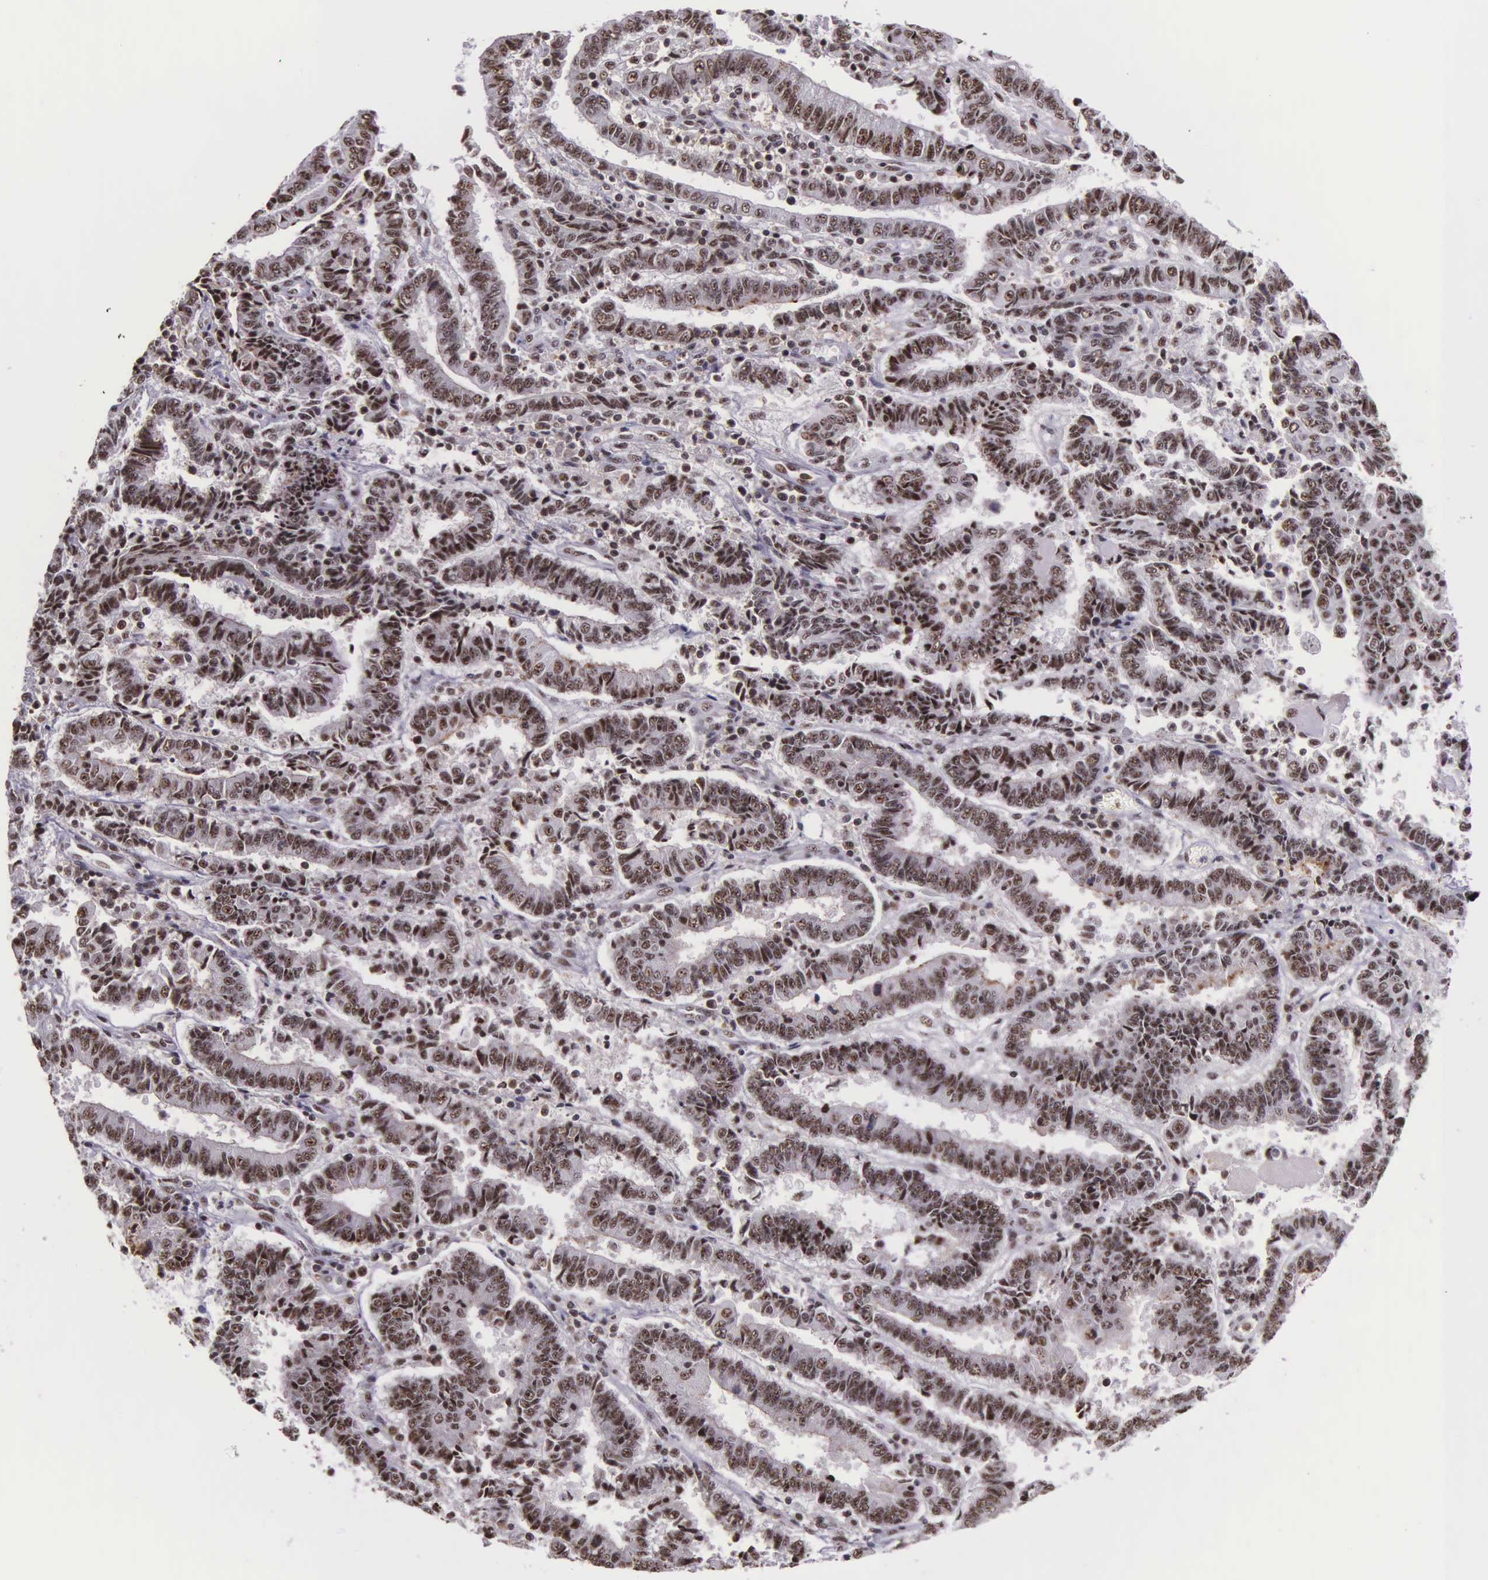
{"staining": {"intensity": "moderate", "quantity": ">75%", "location": "nuclear"}, "tissue": "endometrial cancer", "cell_type": "Tumor cells", "image_type": "cancer", "snomed": [{"axis": "morphology", "description": "Adenocarcinoma, NOS"}, {"axis": "topography", "description": "Endometrium"}], "caption": "High-power microscopy captured an immunohistochemistry histopathology image of endometrial cancer, revealing moderate nuclear staining in about >75% of tumor cells.", "gene": "FAM47A", "patient": {"sex": "female", "age": 75}}